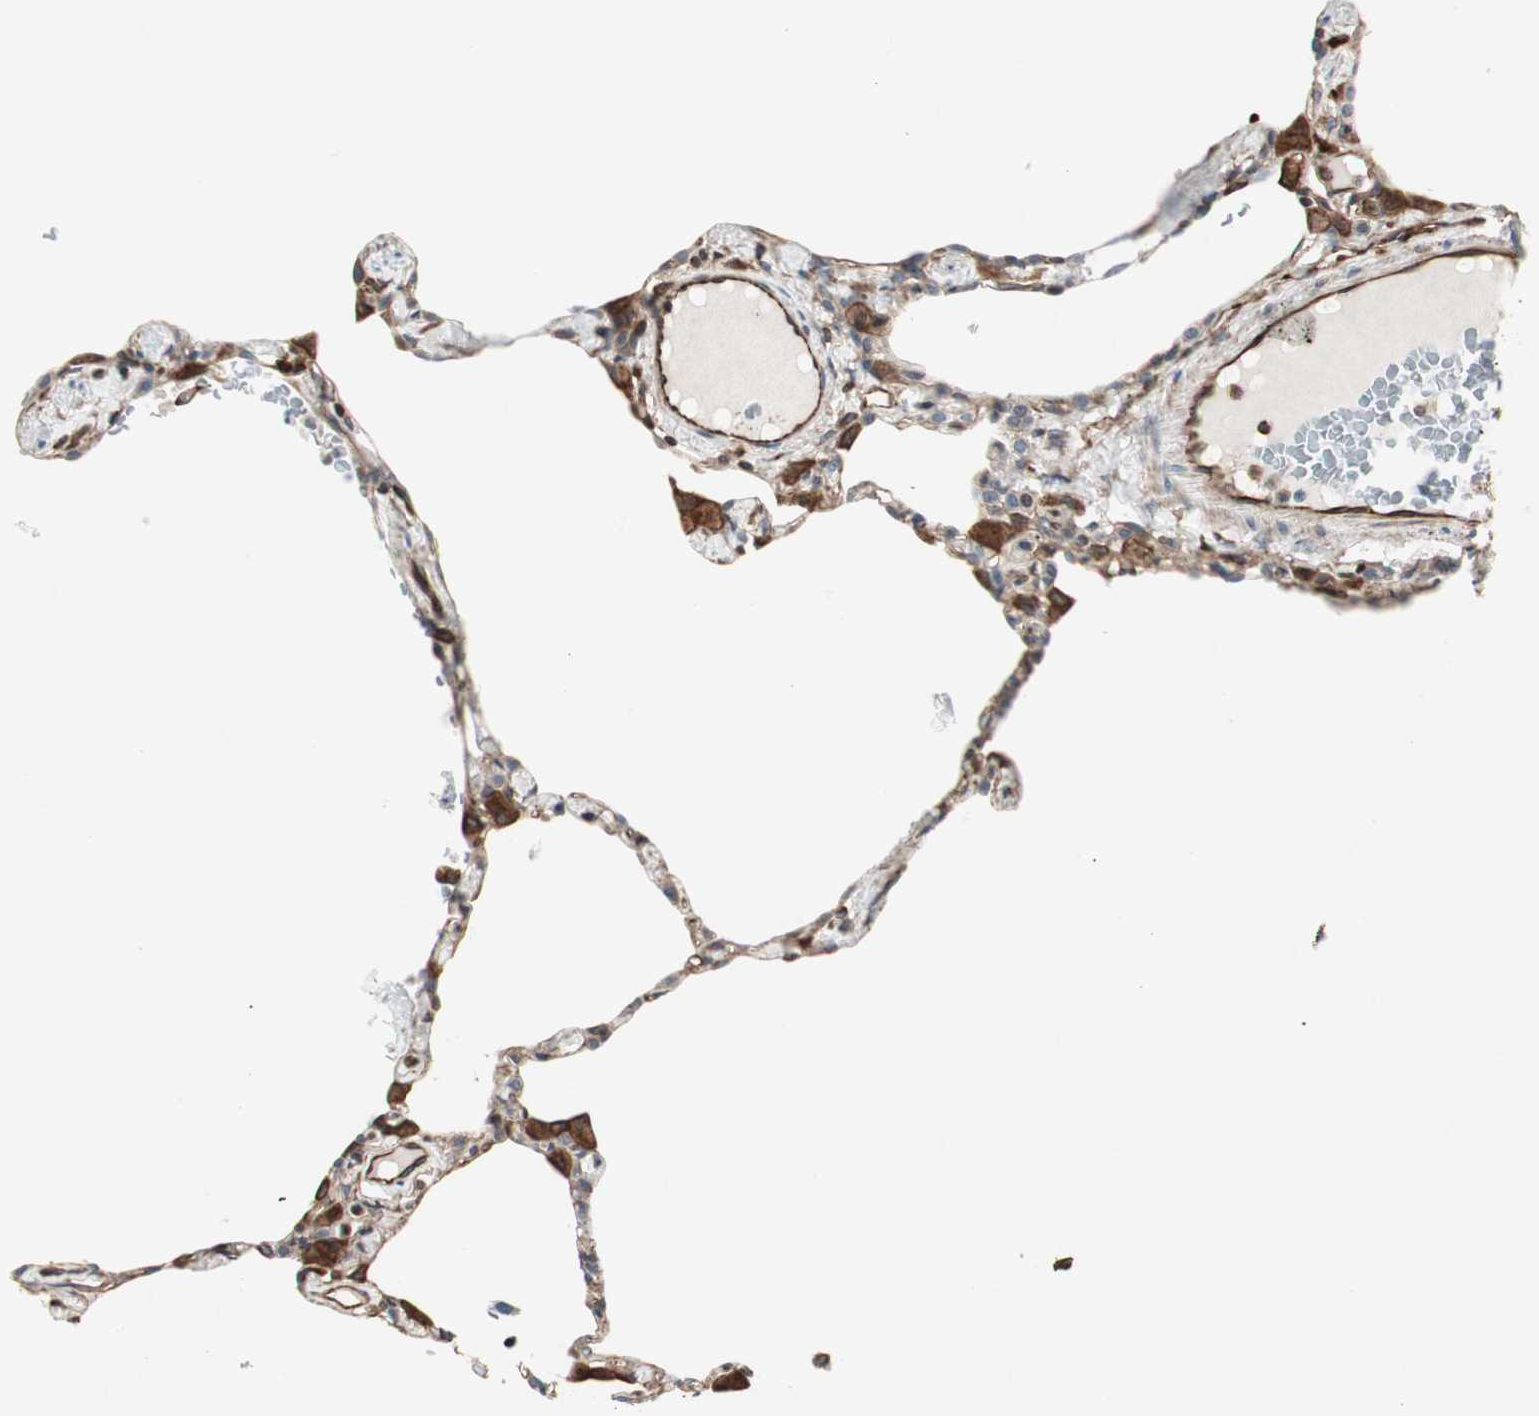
{"staining": {"intensity": "weak", "quantity": ">75%", "location": "cytoplasmic/membranous"}, "tissue": "lung", "cell_type": "Alveolar cells", "image_type": "normal", "snomed": [{"axis": "morphology", "description": "Normal tissue, NOS"}, {"axis": "topography", "description": "Lung"}], "caption": "Immunohistochemical staining of benign human lung displays weak cytoplasmic/membranous protein expression in about >75% of alveolar cells.", "gene": "MAD2L2", "patient": {"sex": "female", "age": 49}}